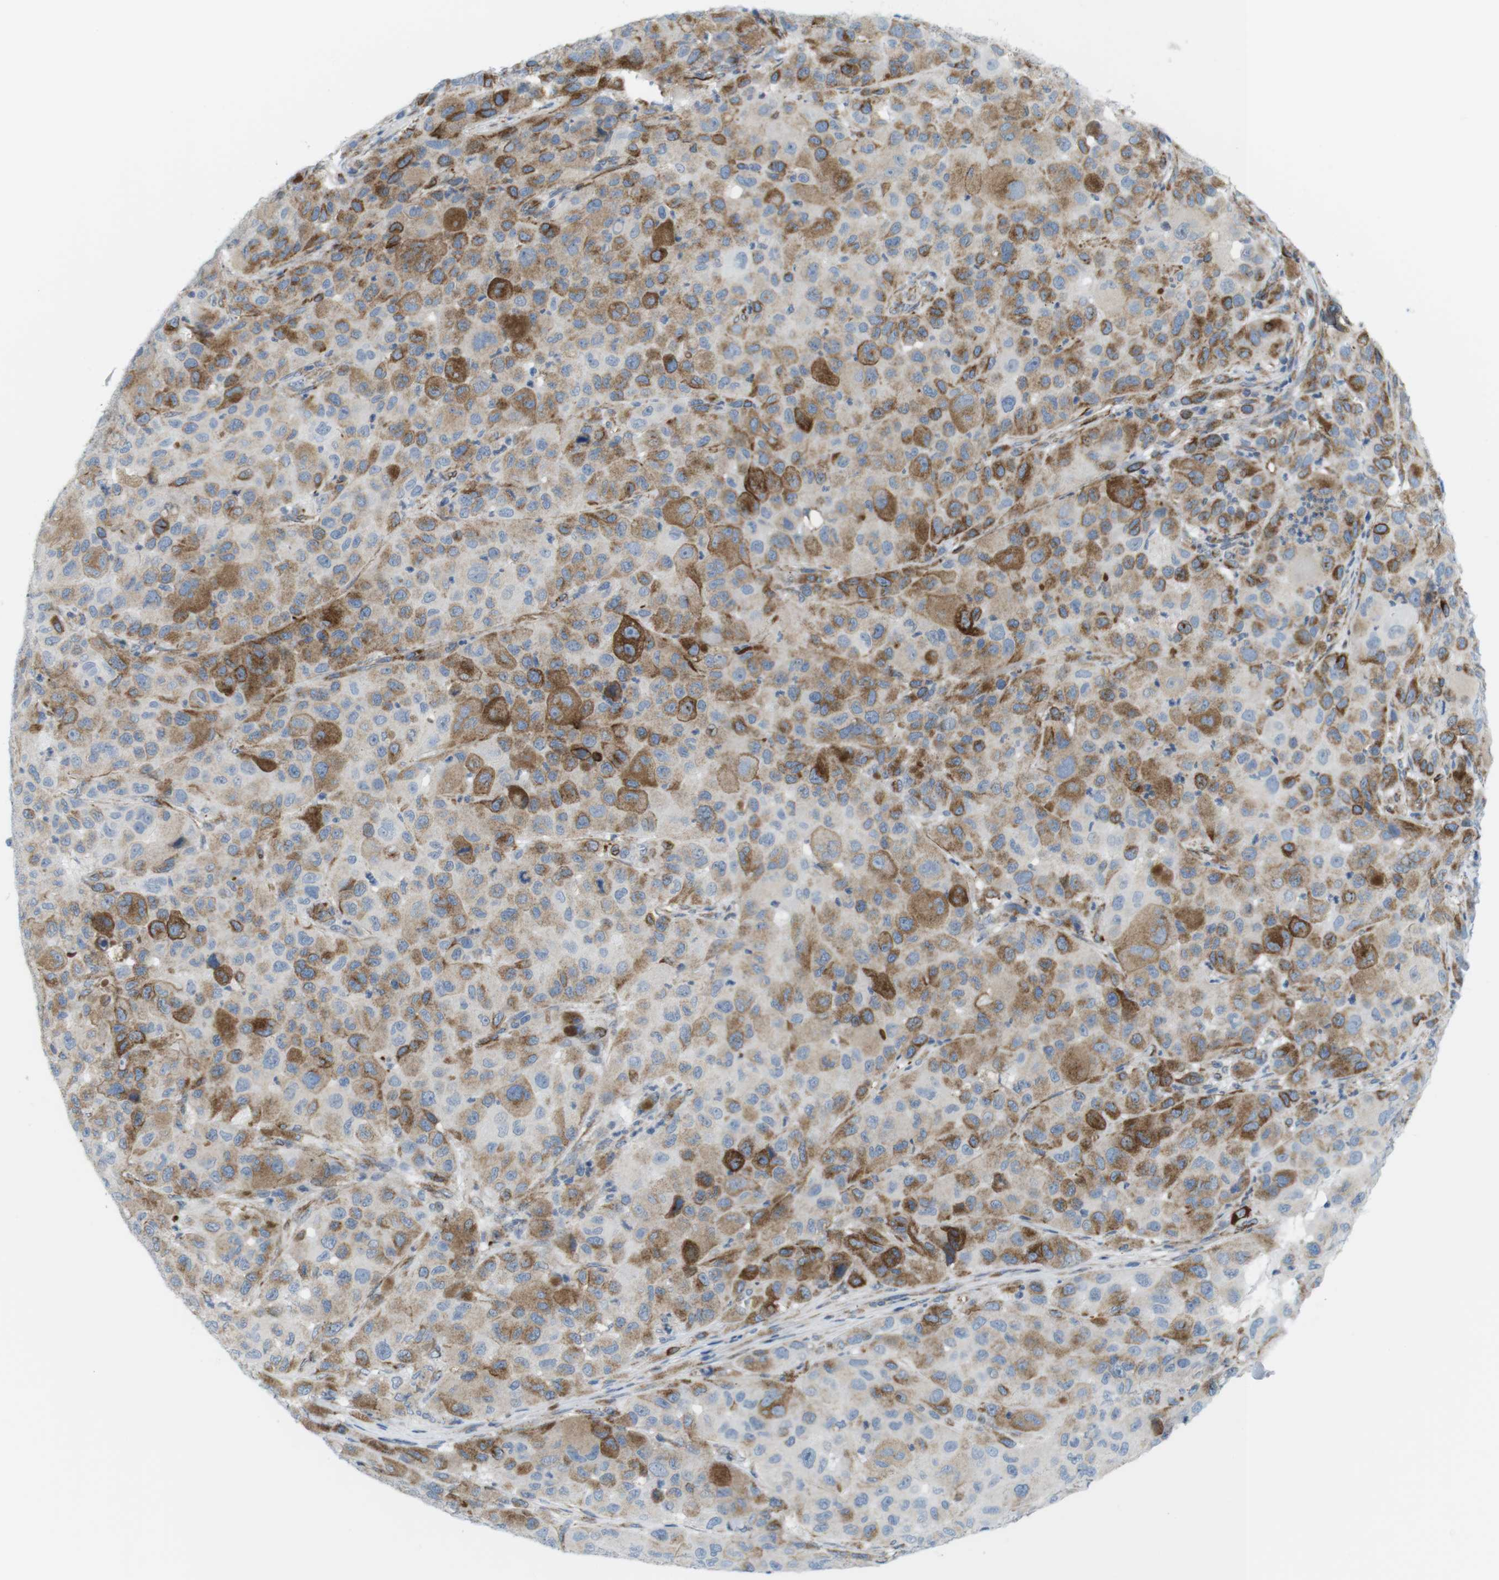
{"staining": {"intensity": "moderate", "quantity": ">75%", "location": "cytoplasmic/membranous"}, "tissue": "melanoma", "cell_type": "Tumor cells", "image_type": "cancer", "snomed": [{"axis": "morphology", "description": "Malignant melanoma, NOS"}, {"axis": "topography", "description": "Skin"}], "caption": "Protein expression analysis of human malignant melanoma reveals moderate cytoplasmic/membranous expression in about >75% of tumor cells. (brown staining indicates protein expression, while blue staining denotes nuclei).", "gene": "MYH9", "patient": {"sex": "male", "age": 96}}